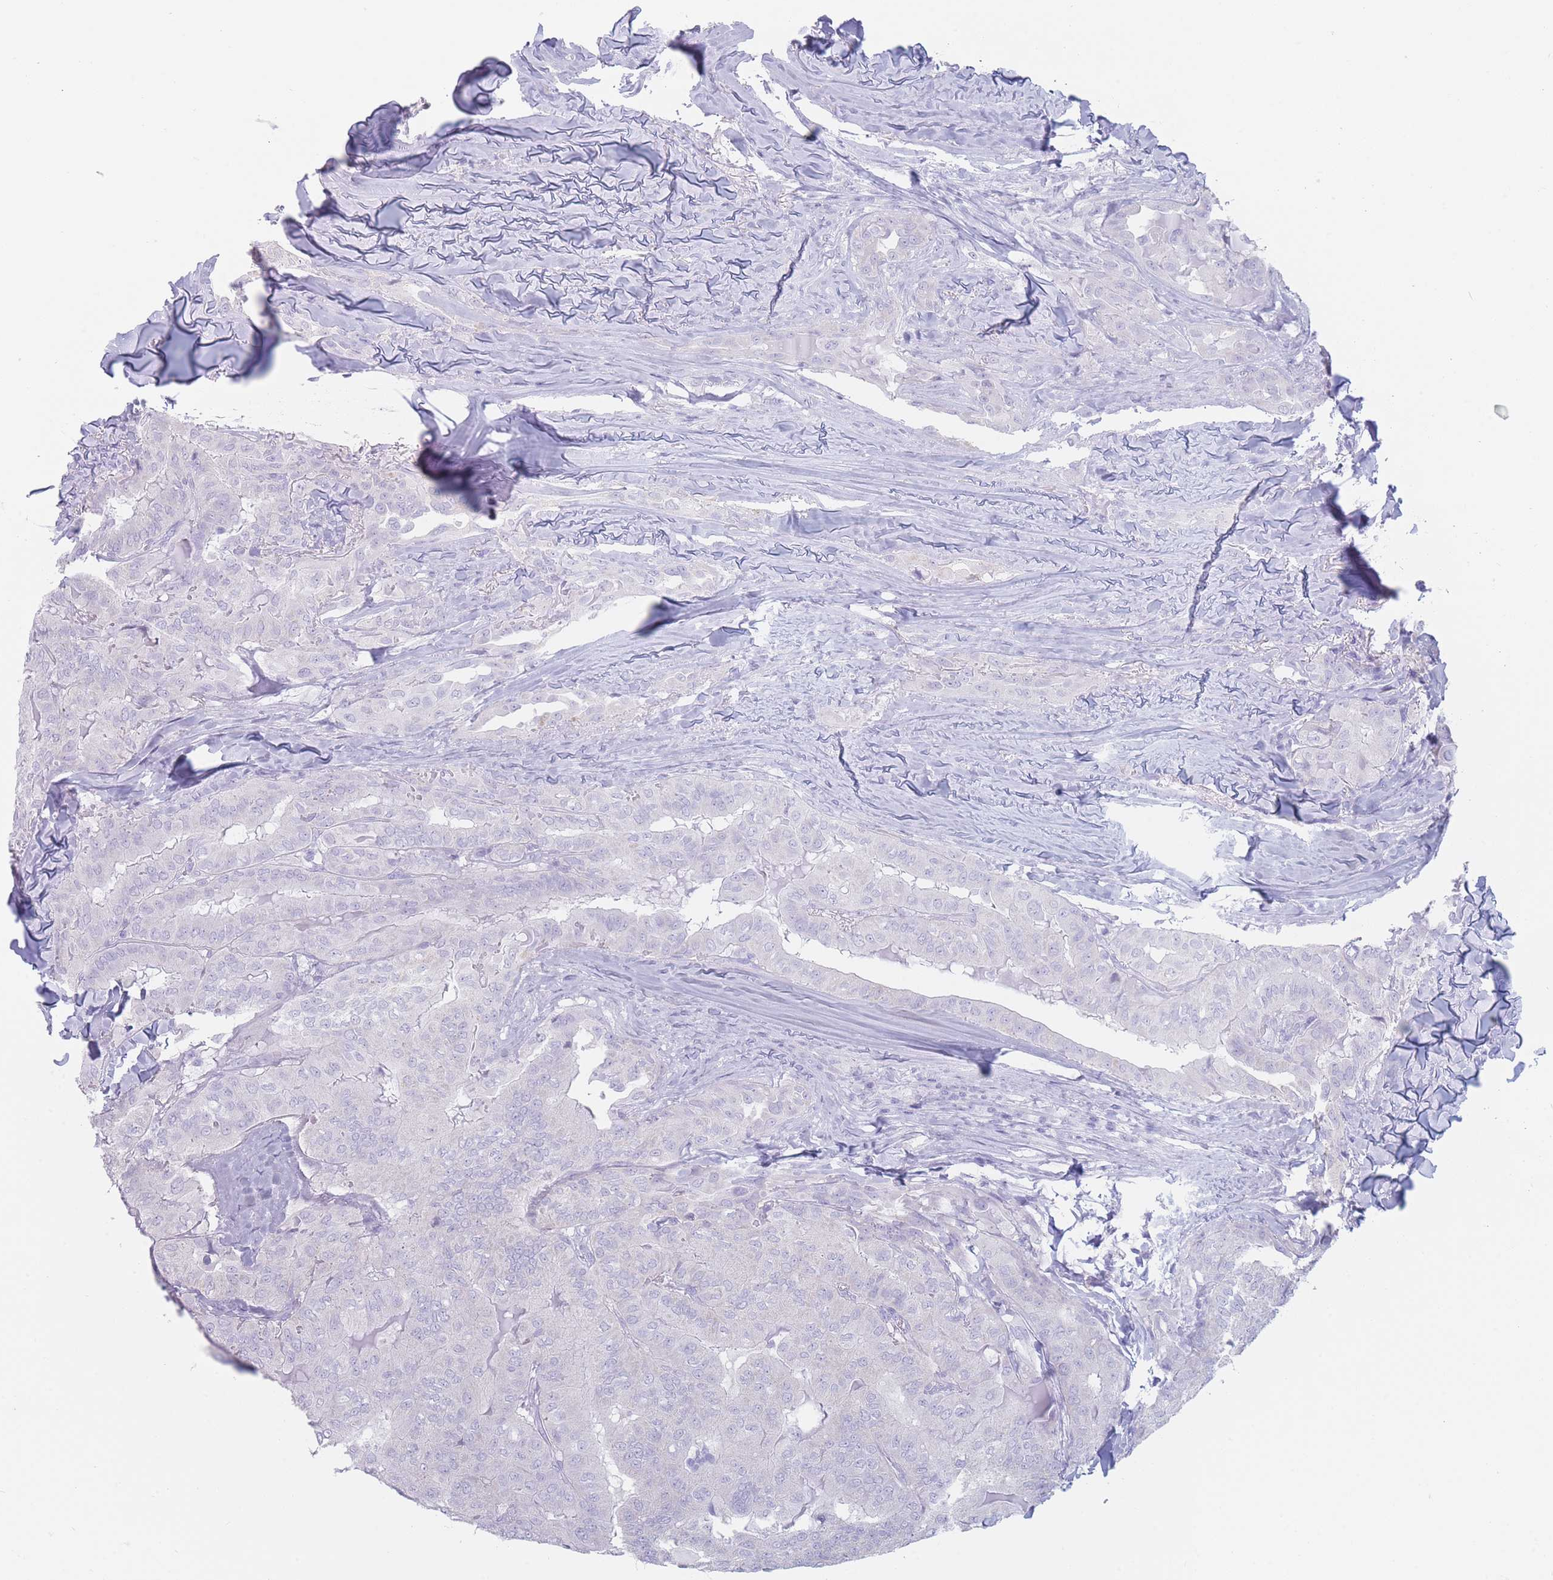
{"staining": {"intensity": "negative", "quantity": "none", "location": "none"}, "tissue": "thyroid cancer", "cell_type": "Tumor cells", "image_type": "cancer", "snomed": [{"axis": "morphology", "description": "Papillary adenocarcinoma, NOS"}, {"axis": "topography", "description": "Thyroid gland"}], "caption": "Histopathology image shows no significant protein positivity in tumor cells of papillary adenocarcinoma (thyroid).", "gene": "GPR12", "patient": {"sex": "female", "age": 68}}